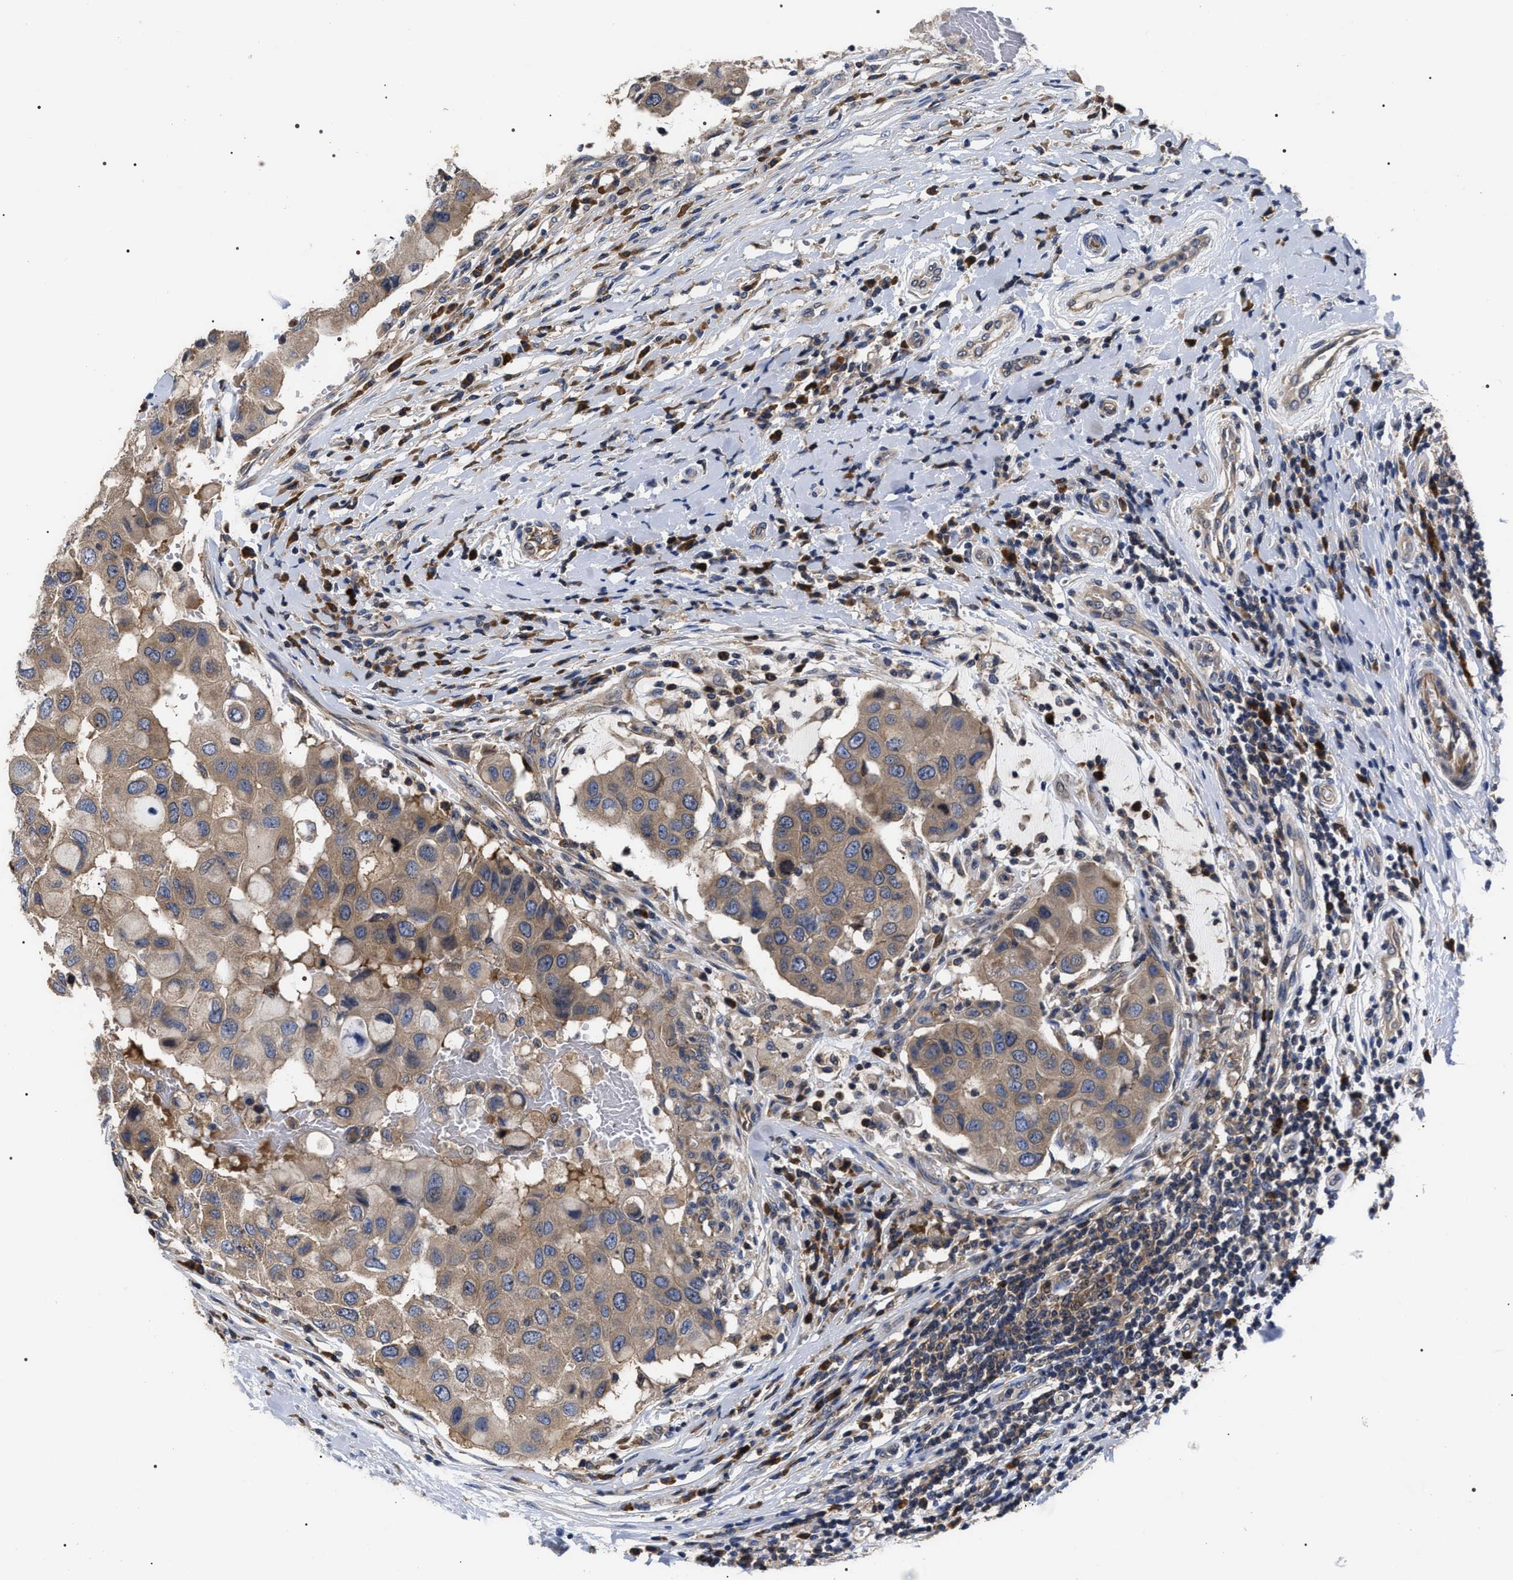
{"staining": {"intensity": "weak", "quantity": ">75%", "location": "cytoplasmic/membranous"}, "tissue": "breast cancer", "cell_type": "Tumor cells", "image_type": "cancer", "snomed": [{"axis": "morphology", "description": "Duct carcinoma"}, {"axis": "topography", "description": "Breast"}], "caption": "Invasive ductal carcinoma (breast) tissue shows weak cytoplasmic/membranous staining in approximately >75% of tumor cells, visualized by immunohistochemistry.", "gene": "MIS18A", "patient": {"sex": "female", "age": 27}}